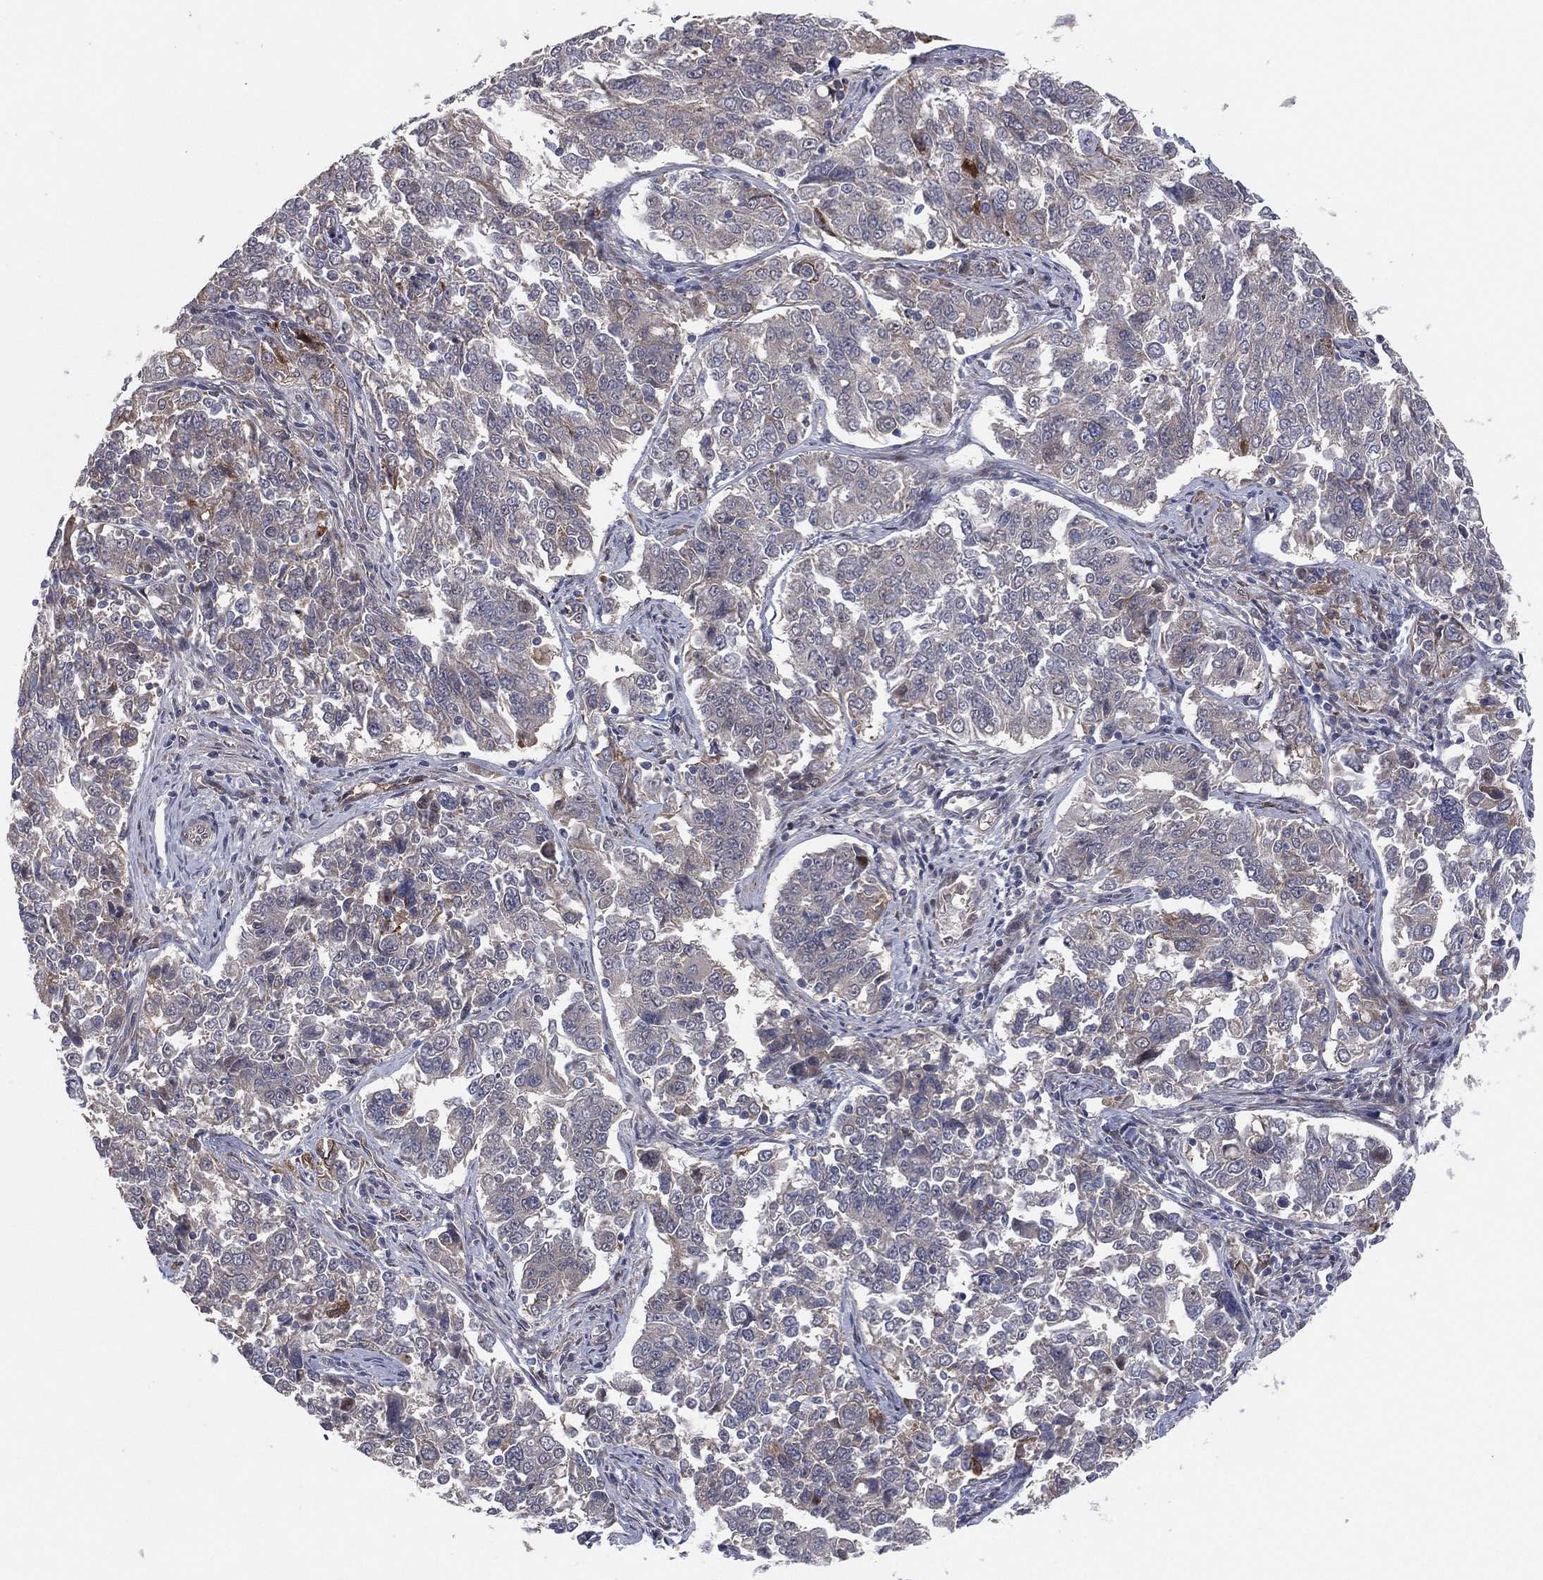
{"staining": {"intensity": "weak", "quantity": "<25%", "location": "cytoplasmic/membranous"}, "tissue": "endometrial cancer", "cell_type": "Tumor cells", "image_type": "cancer", "snomed": [{"axis": "morphology", "description": "Adenocarcinoma, NOS"}, {"axis": "topography", "description": "Endometrium"}], "caption": "Histopathology image shows no protein positivity in tumor cells of adenocarcinoma (endometrial) tissue.", "gene": "UTP14A", "patient": {"sex": "female", "age": 43}}